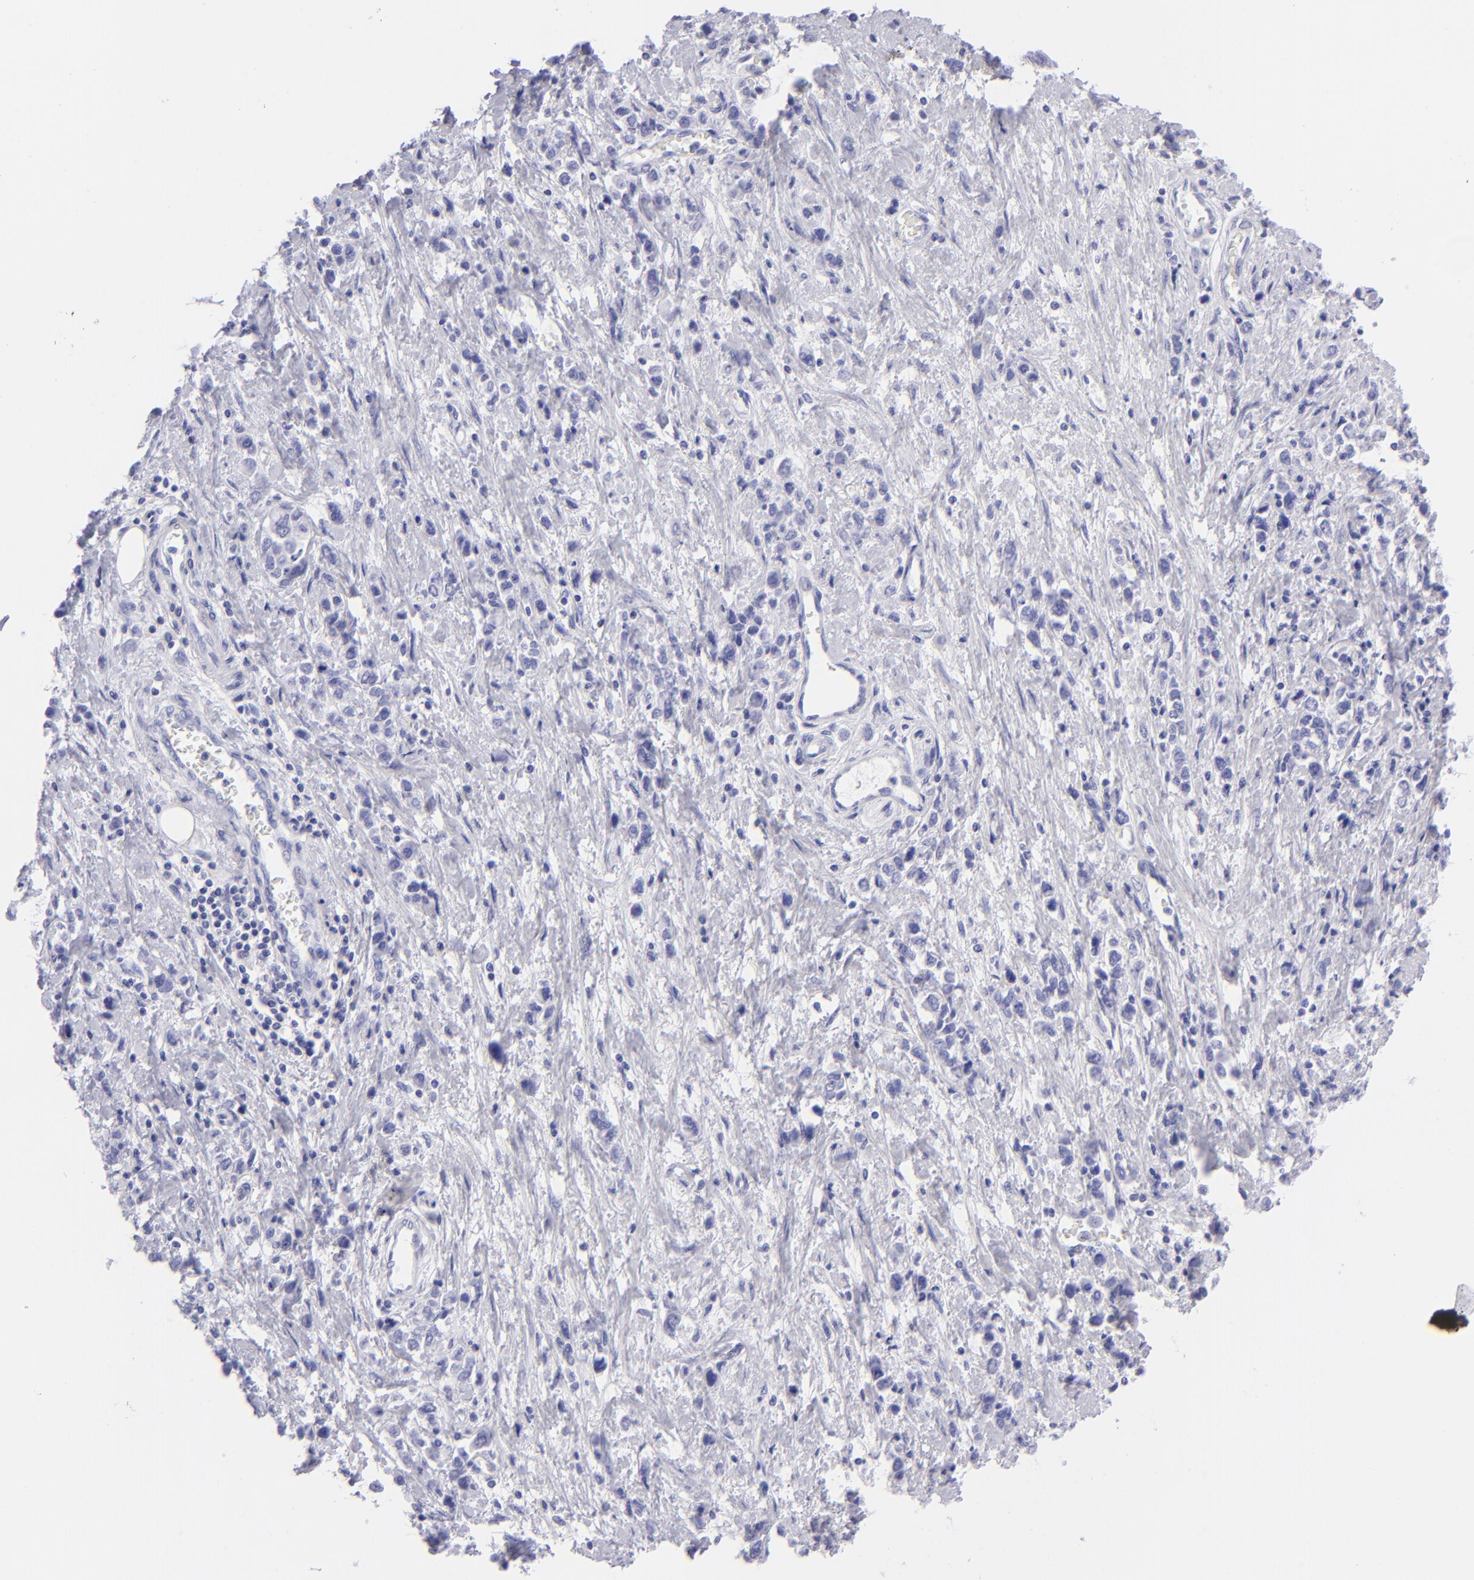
{"staining": {"intensity": "negative", "quantity": "none", "location": "none"}, "tissue": "stomach cancer", "cell_type": "Tumor cells", "image_type": "cancer", "snomed": [{"axis": "morphology", "description": "Adenocarcinoma, NOS"}, {"axis": "topography", "description": "Stomach, upper"}], "caption": "Immunohistochemistry image of human stomach cancer (adenocarcinoma) stained for a protein (brown), which exhibits no positivity in tumor cells.", "gene": "SLC1A3", "patient": {"sex": "male", "age": 76}}